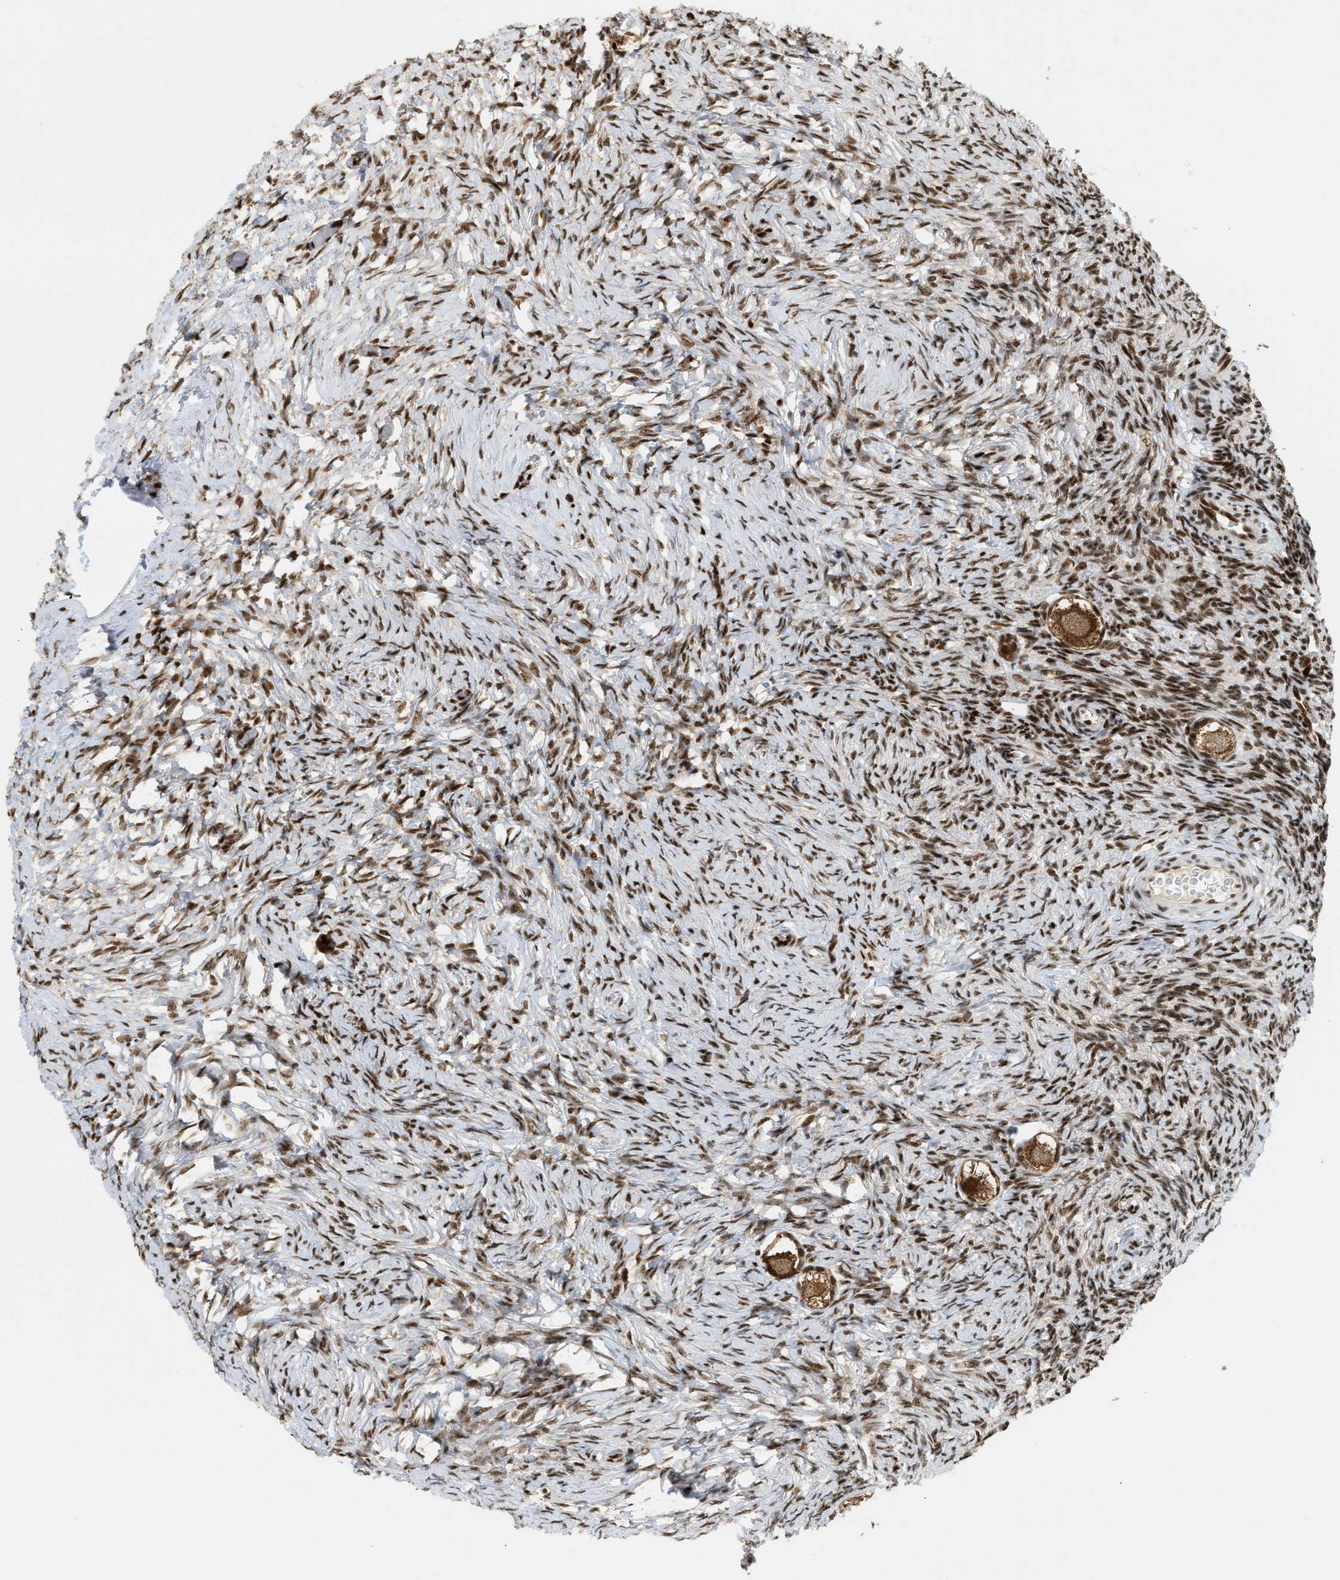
{"staining": {"intensity": "strong", "quantity": ">75%", "location": "cytoplasmic/membranous"}, "tissue": "ovary", "cell_type": "Follicle cells", "image_type": "normal", "snomed": [{"axis": "morphology", "description": "Normal tissue, NOS"}, {"axis": "topography", "description": "Ovary"}], "caption": "Strong cytoplasmic/membranous protein expression is present in about >75% of follicle cells in ovary.", "gene": "ZNF22", "patient": {"sex": "female", "age": 27}}